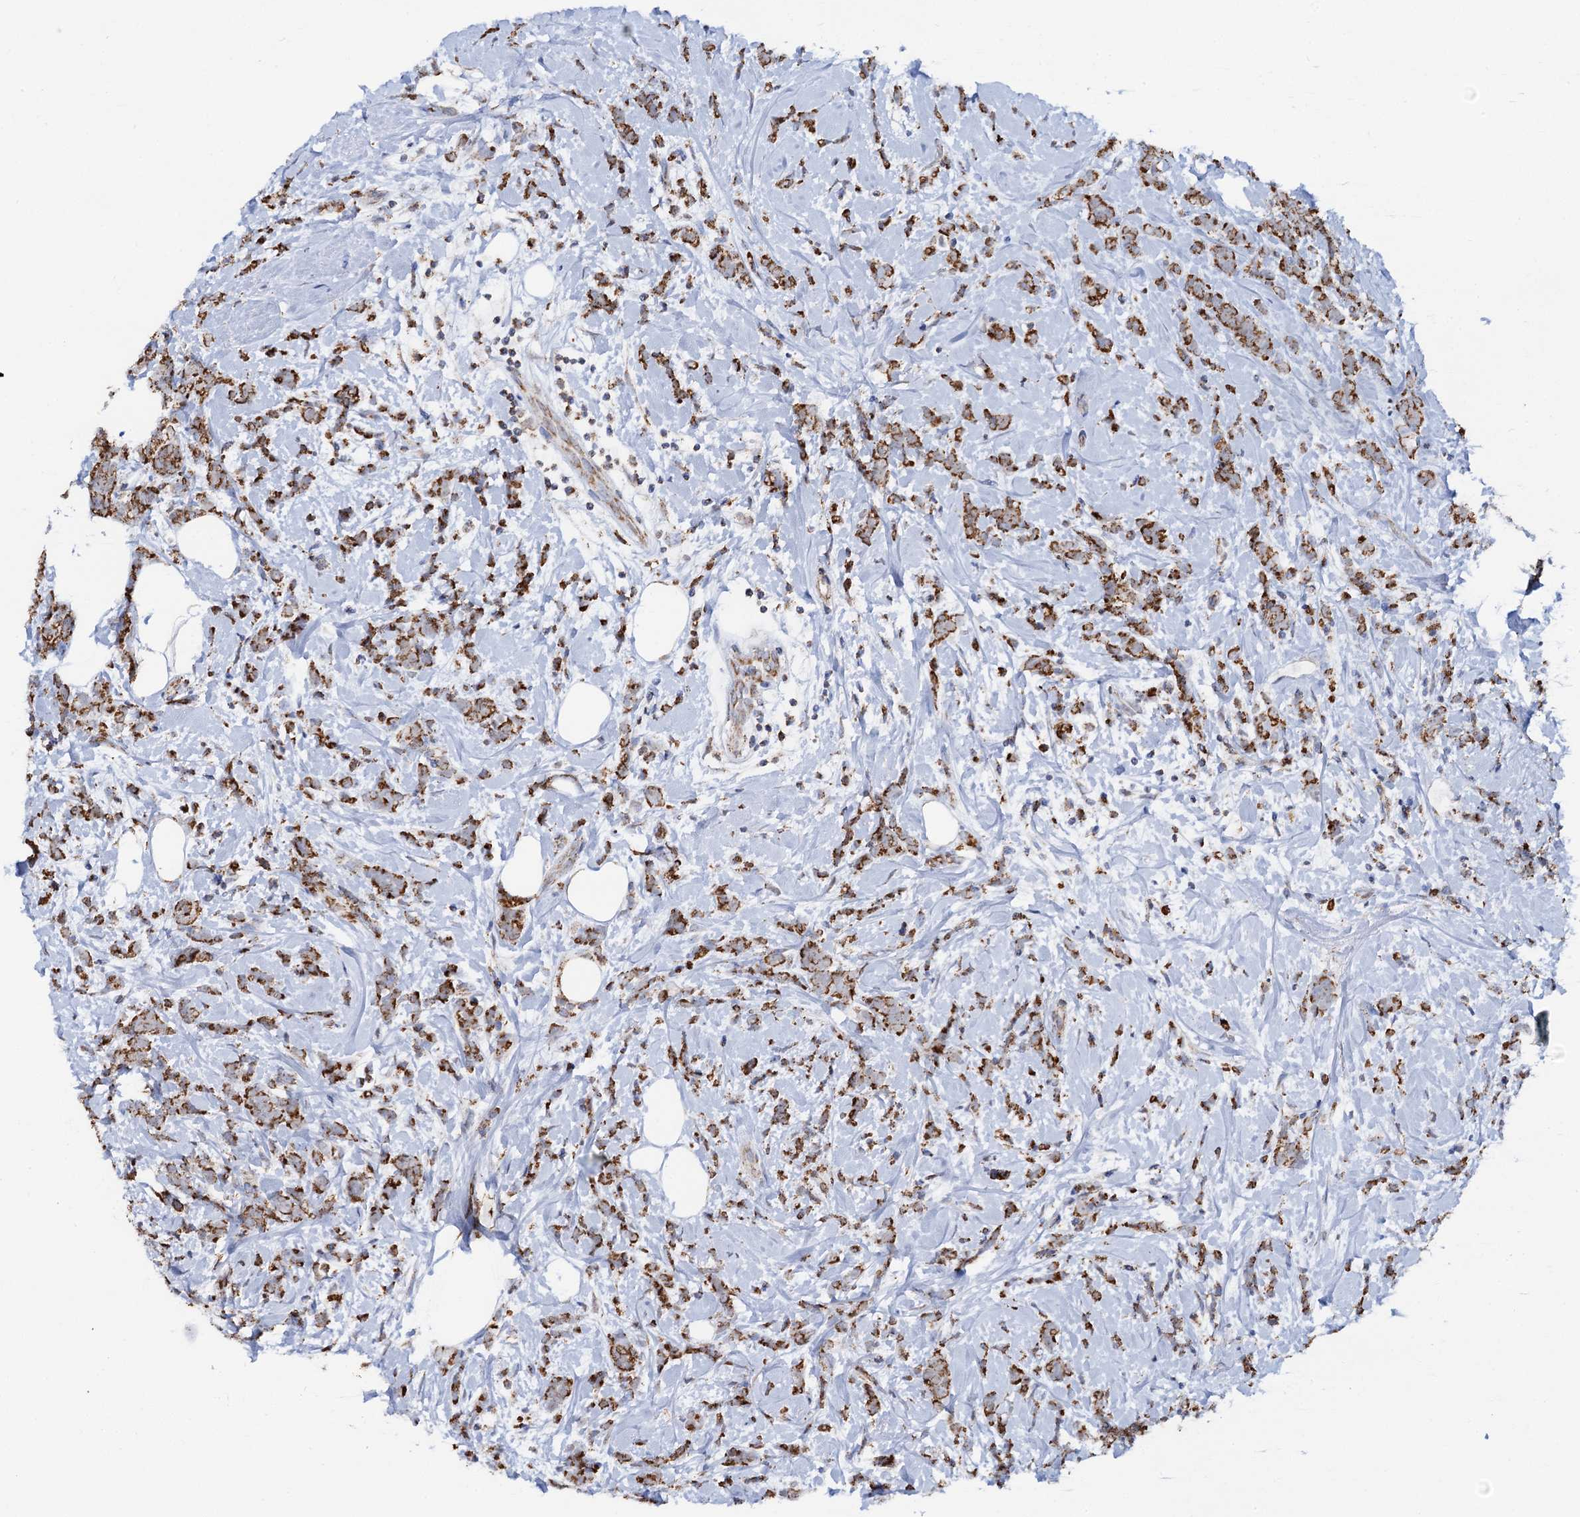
{"staining": {"intensity": "strong", "quantity": ">75%", "location": "cytoplasmic/membranous"}, "tissue": "breast cancer", "cell_type": "Tumor cells", "image_type": "cancer", "snomed": [{"axis": "morphology", "description": "Lobular carcinoma"}, {"axis": "topography", "description": "Breast"}], "caption": "Protein expression analysis of breast cancer (lobular carcinoma) displays strong cytoplasmic/membranous positivity in about >75% of tumor cells.", "gene": "C2CD3", "patient": {"sex": "female", "age": 58}}